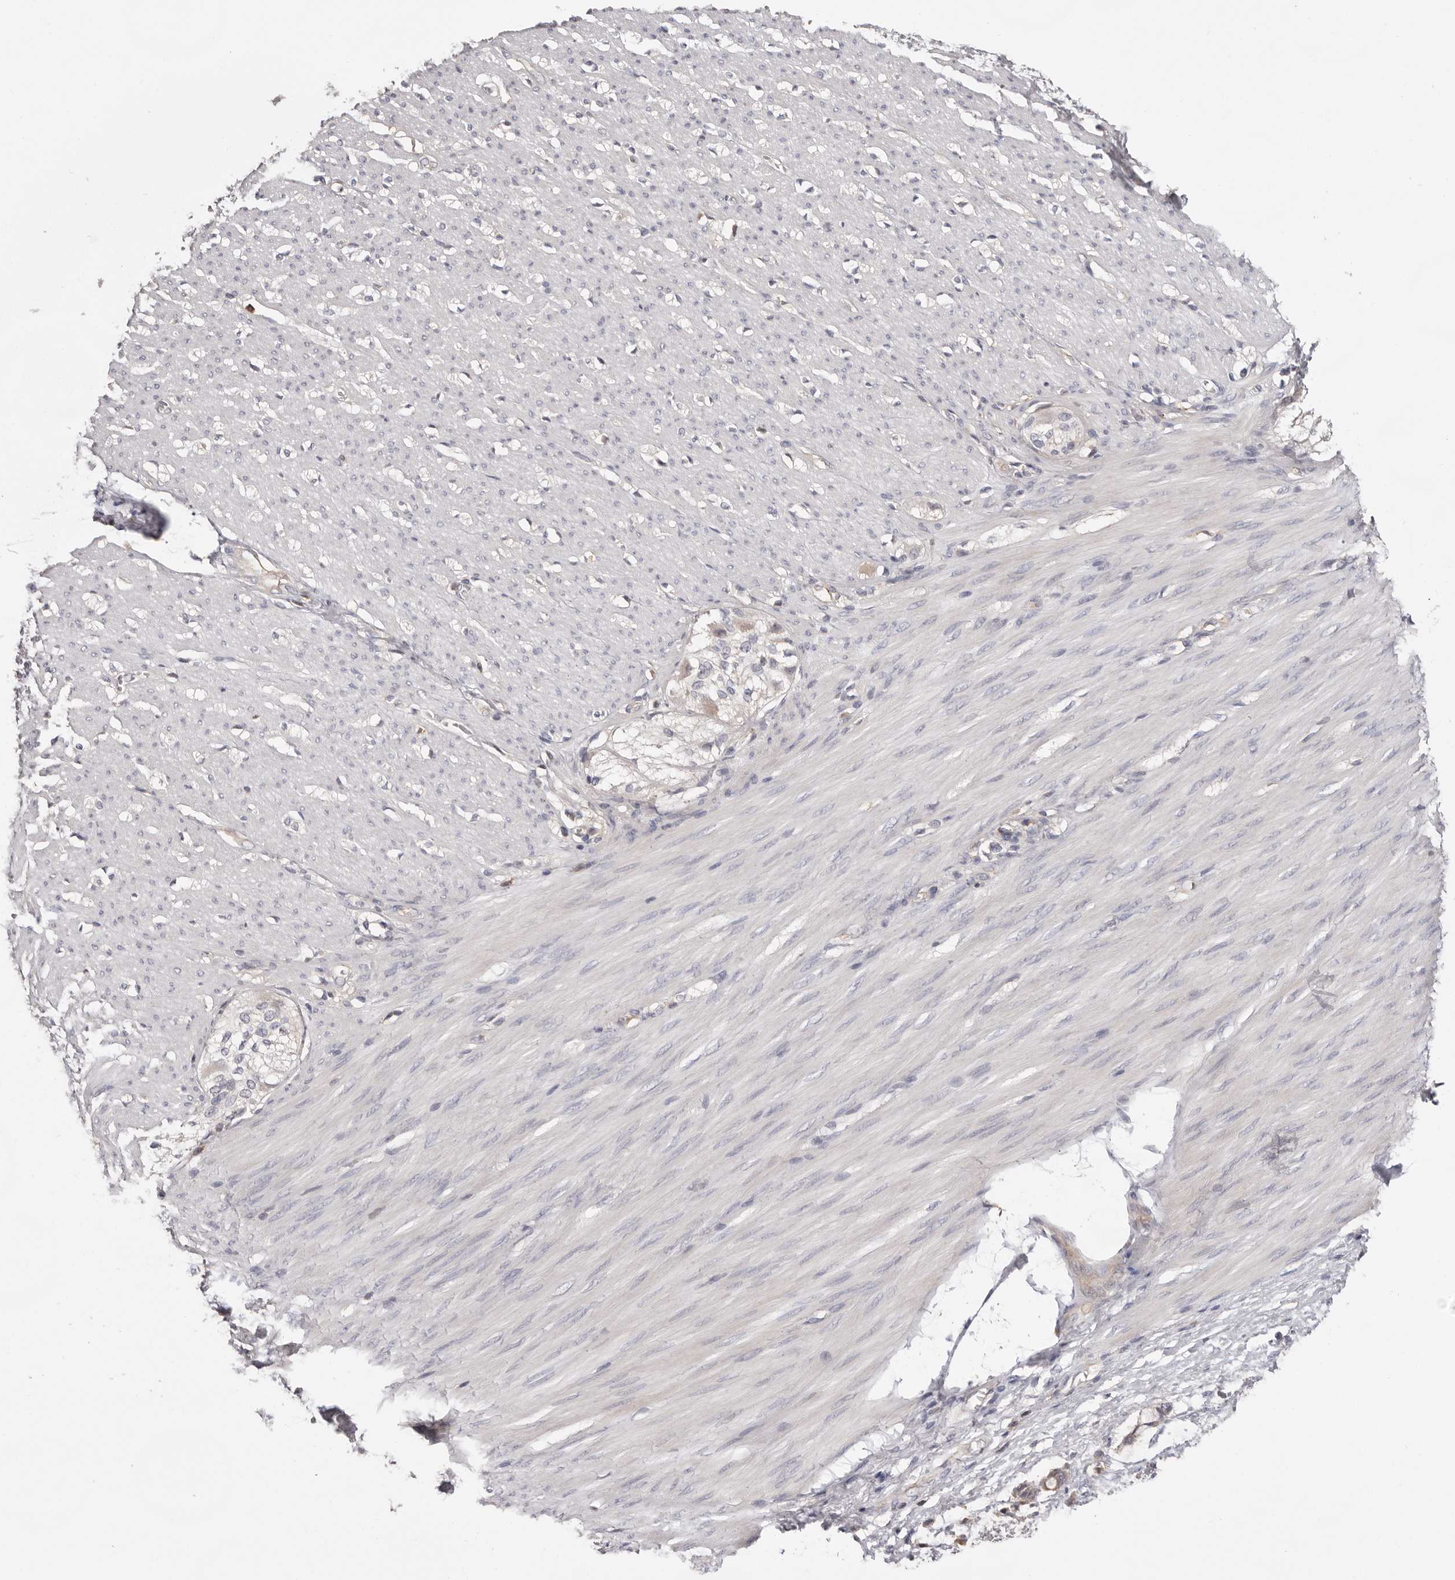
{"staining": {"intensity": "negative", "quantity": "none", "location": "none"}, "tissue": "smooth muscle", "cell_type": "Smooth muscle cells", "image_type": "normal", "snomed": [{"axis": "morphology", "description": "Normal tissue, NOS"}, {"axis": "morphology", "description": "Adenocarcinoma, NOS"}, {"axis": "topography", "description": "Colon"}, {"axis": "topography", "description": "Peripheral nerve tissue"}], "caption": "Photomicrograph shows no significant protein expression in smooth muscle cells of unremarkable smooth muscle.", "gene": "MMACHC", "patient": {"sex": "male", "age": 14}}